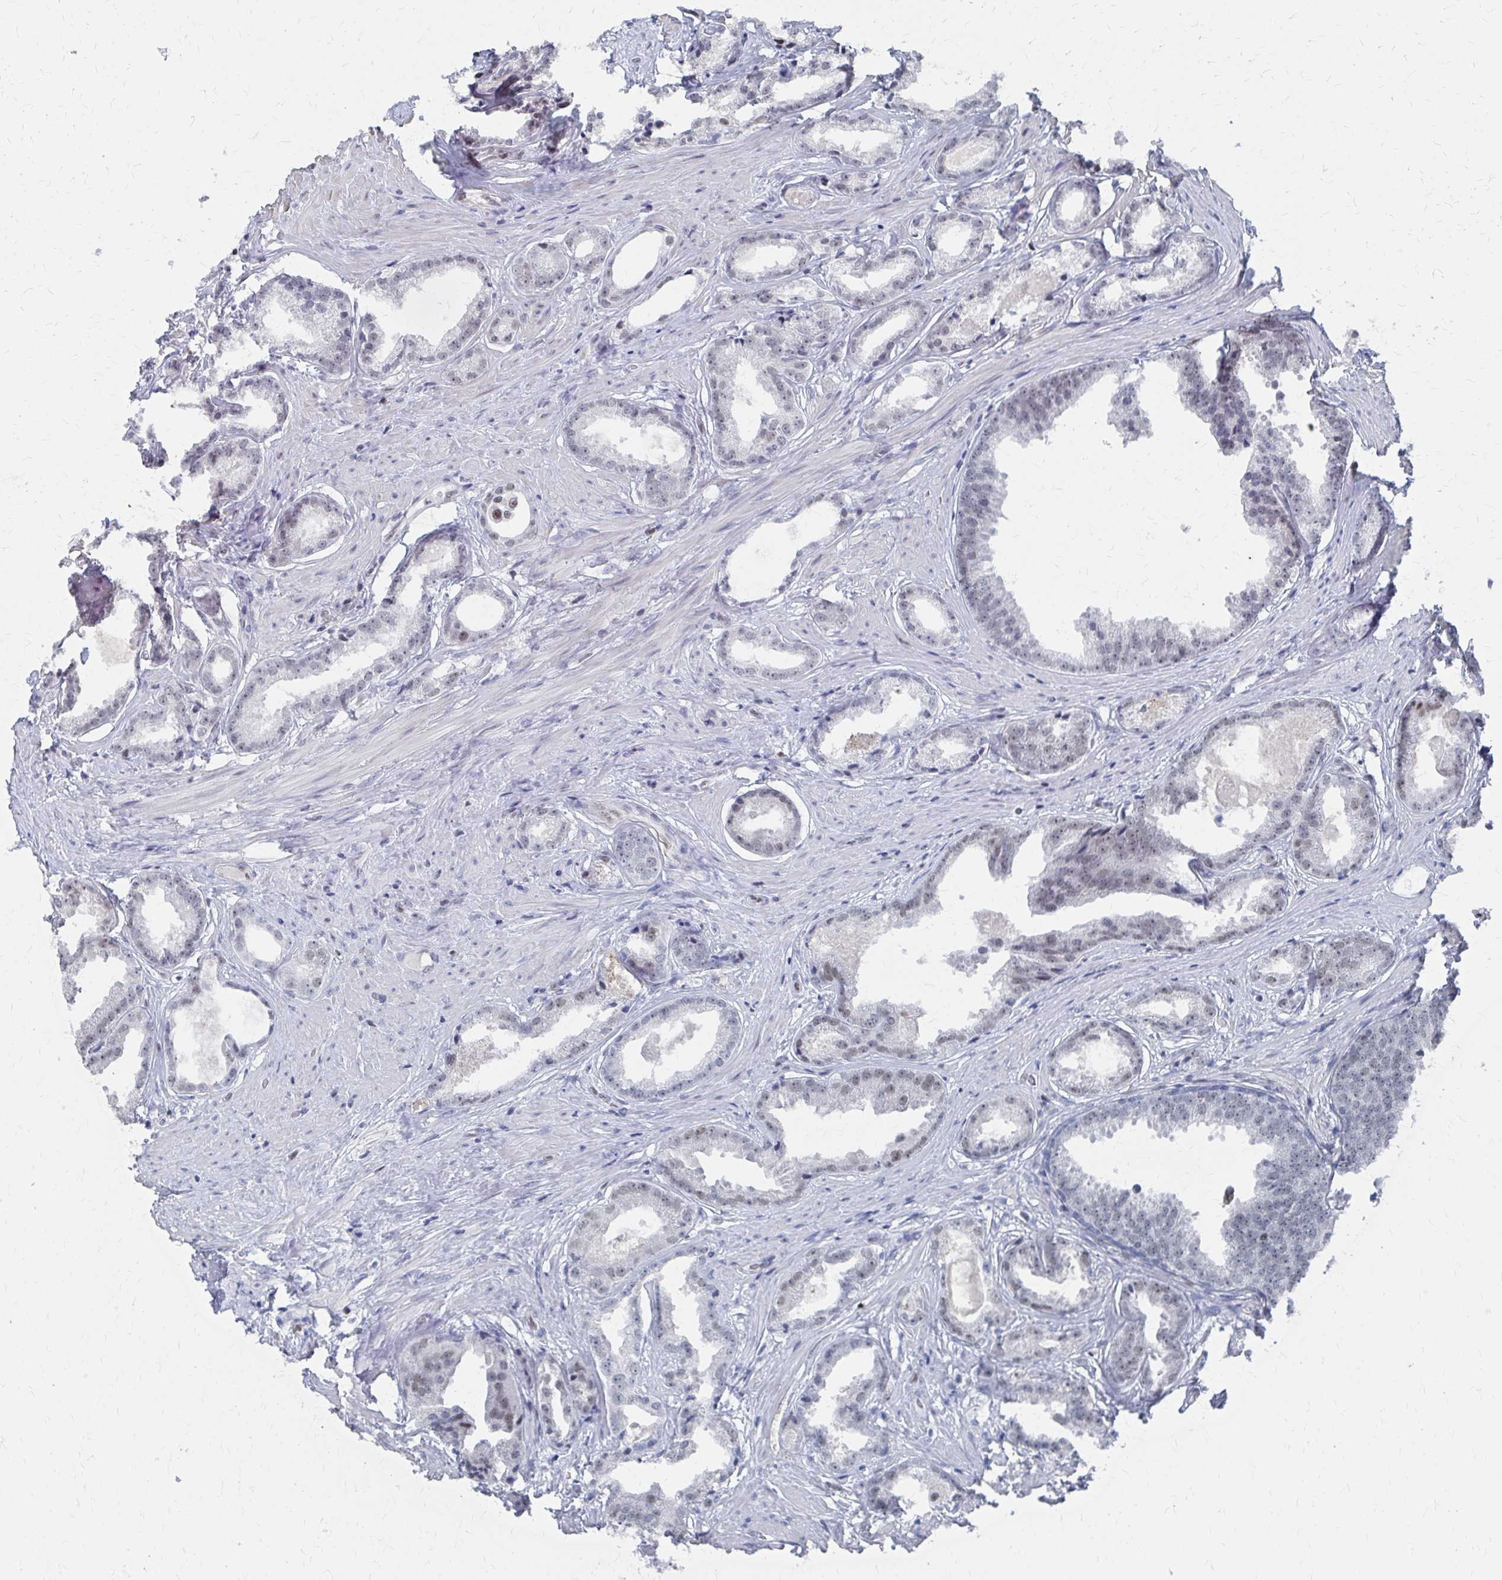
{"staining": {"intensity": "weak", "quantity": "<25%", "location": "nuclear"}, "tissue": "prostate cancer", "cell_type": "Tumor cells", "image_type": "cancer", "snomed": [{"axis": "morphology", "description": "Adenocarcinoma, Low grade"}, {"axis": "topography", "description": "Prostate"}], "caption": "Immunohistochemical staining of human adenocarcinoma (low-grade) (prostate) demonstrates no significant staining in tumor cells. (Brightfield microscopy of DAB (3,3'-diaminobenzidine) IHC at high magnification).", "gene": "CDIN1", "patient": {"sex": "male", "age": 65}}